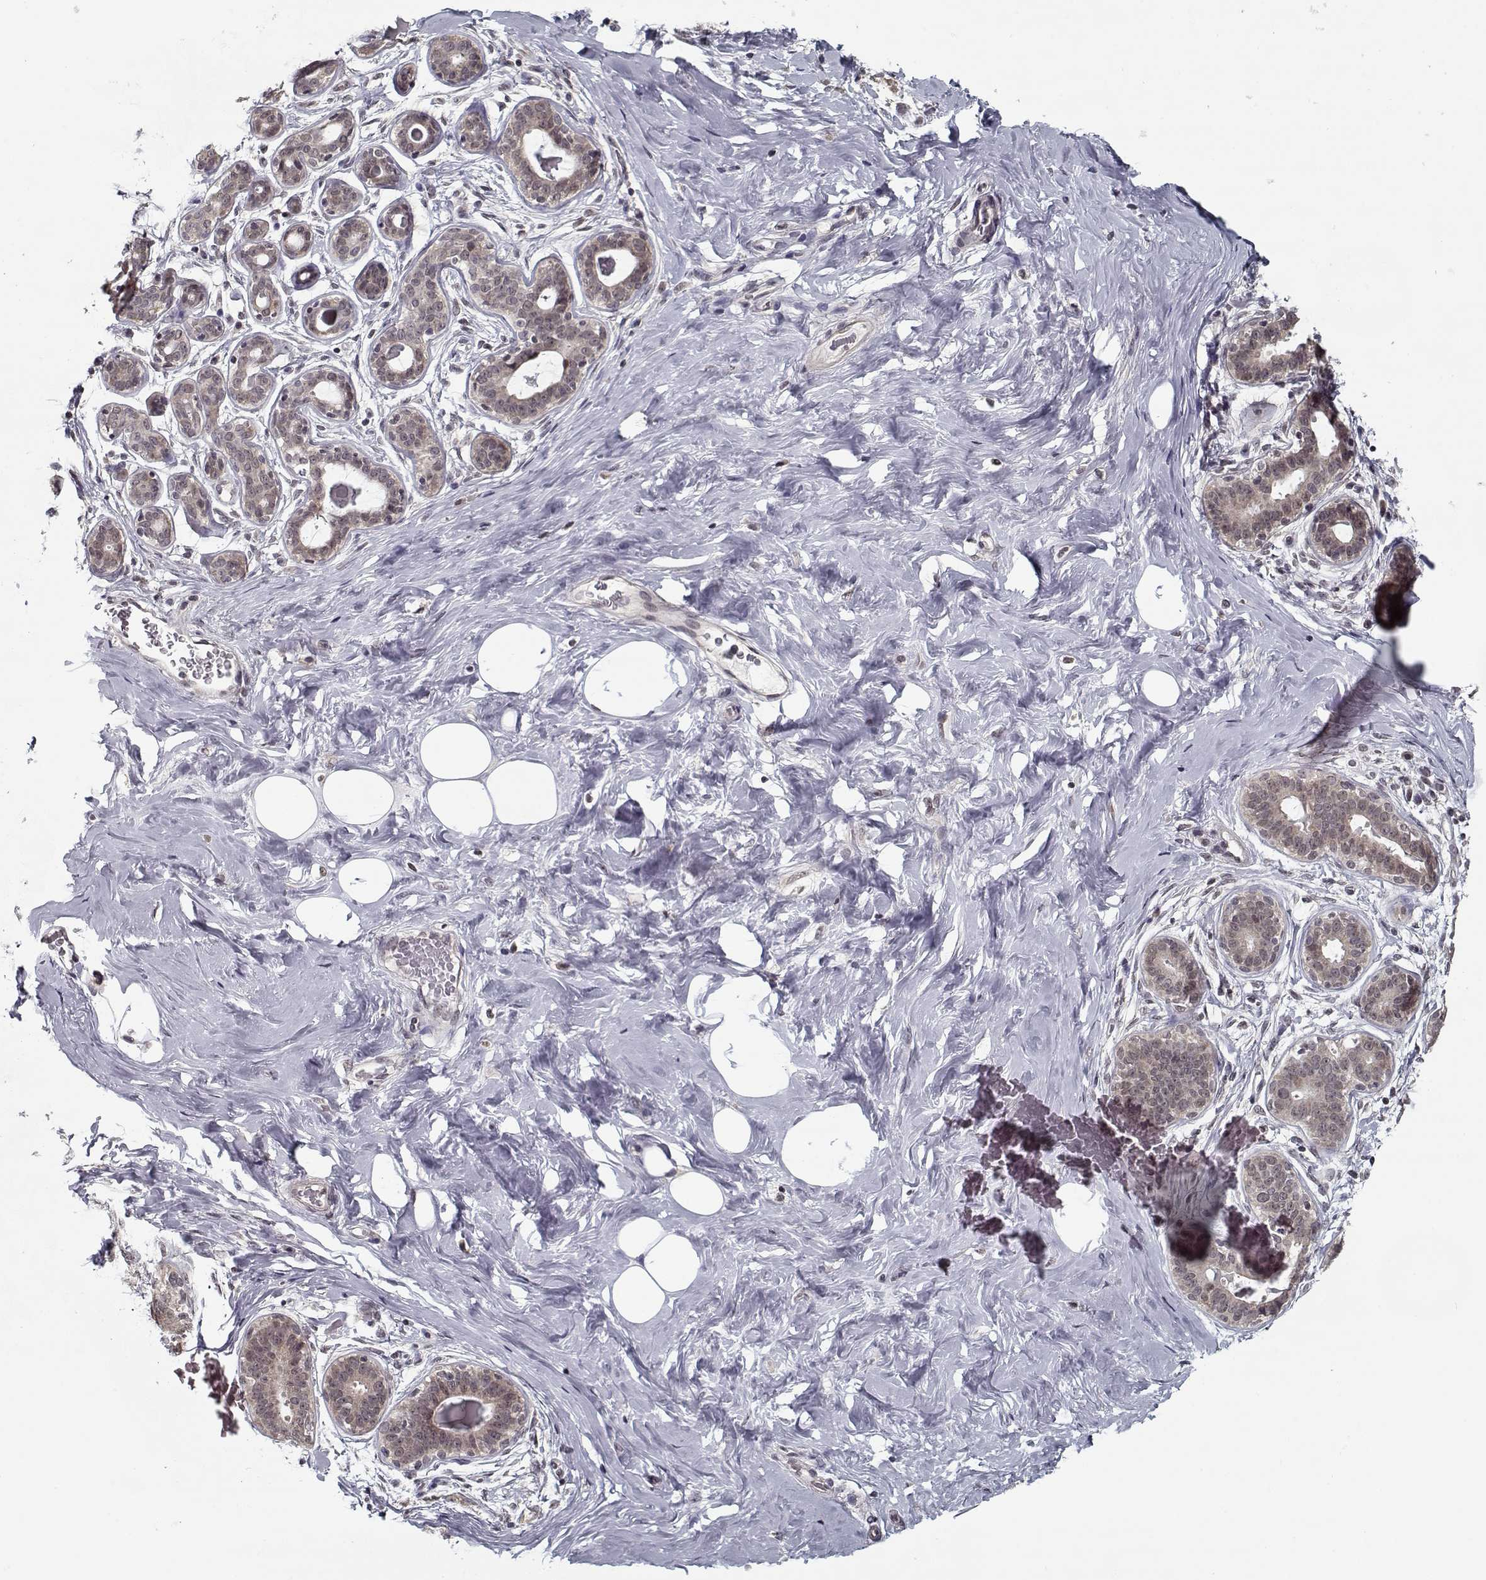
{"staining": {"intensity": "negative", "quantity": "none", "location": "none"}, "tissue": "breast", "cell_type": "Adipocytes", "image_type": "normal", "snomed": [{"axis": "morphology", "description": "Normal tissue, NOS"}, {"axis": "topography", "description": "Skin"}, {"axis": "topography", "description": "Breast"}], "caption": "Breast was stained to show a protein in brown. There is no significant positivity in adipocytes. (DAB immunohistochemistry (IHC) visualized using brightfield microscopy, high magnification).", "gene": "TESPA1", "patient": {"sex": "female", "age": 43}}